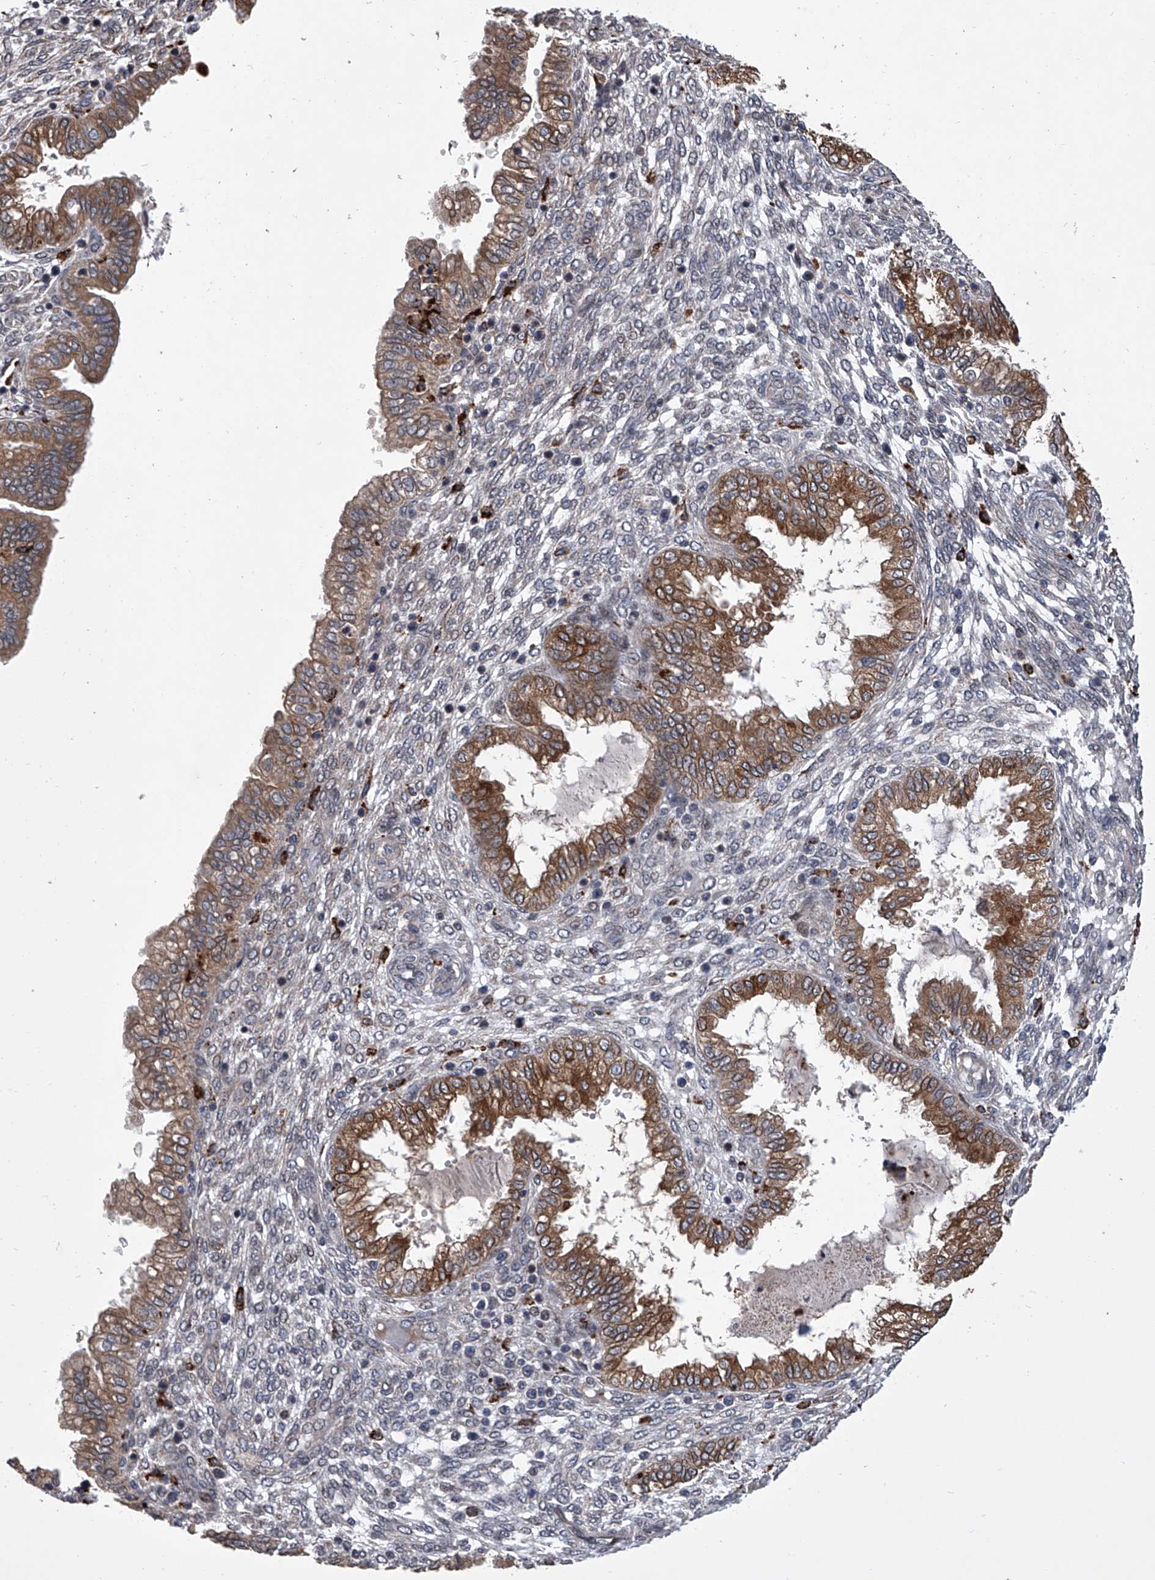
{"staining": {"intensity": "negative", "quantity": "none", "location": "none"}, "tissue": "endometrium", "cell_type": "Cells in endometrial stroma", "image_type": "normal", "snomed": [{"axis": "morphology", "description": "Normal tissue, NOS"}, {"axis": "topography", "description": "Endometrium"}], "caption": "IHC micrograph of benign human endometrium stained for a protein (brown), which shows no expression in cells in endometrial stroma.", "gene": "TRIM8", "patient": {"sex": "female", "age": 33}}